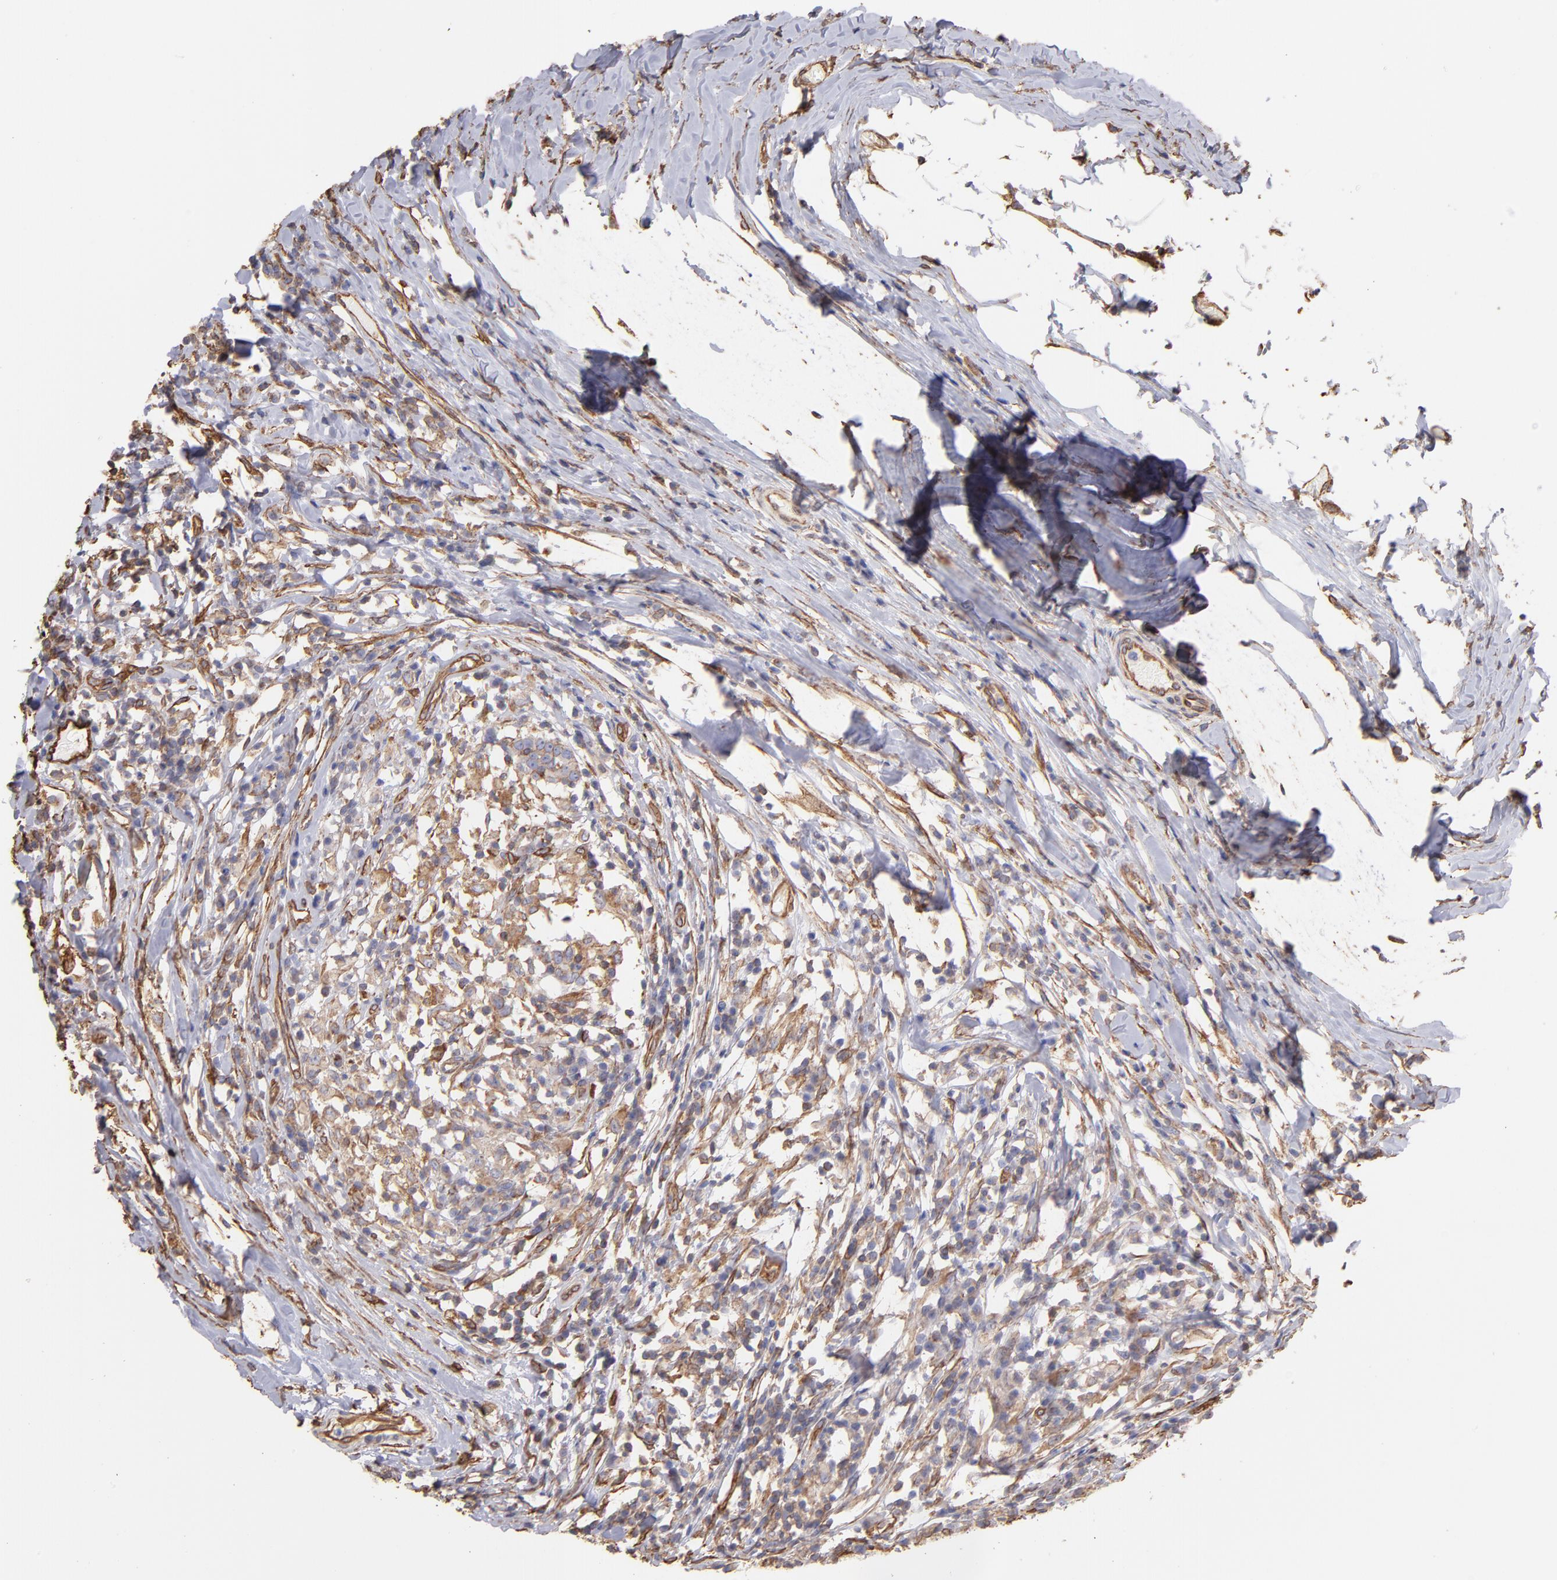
{"staining": {"intensity": "moderate", "quantity": ">75%", "location": "cytoplasmic/membranous"}, "tissue": "head and neck cancer", "cell_type": "Tumor cells", "image_type": "cancer", "snomed": [{"axis": "morphology", "description": "Adenocarcinoma, NOS"}, {"axis": "topography", "description": "Salivary gland"}, {"axis": "topography", "description": "Head-Neck"}], "caption": "About >75% of tumor cells in human head and neck cancer (adenocarcinoma) reveal moderate cytoplasmic/membranous protein expression as visualized by brown immunohistochemical staining.", "gene": "PLEC", "patient": {"sex": "female", "age": 65}}